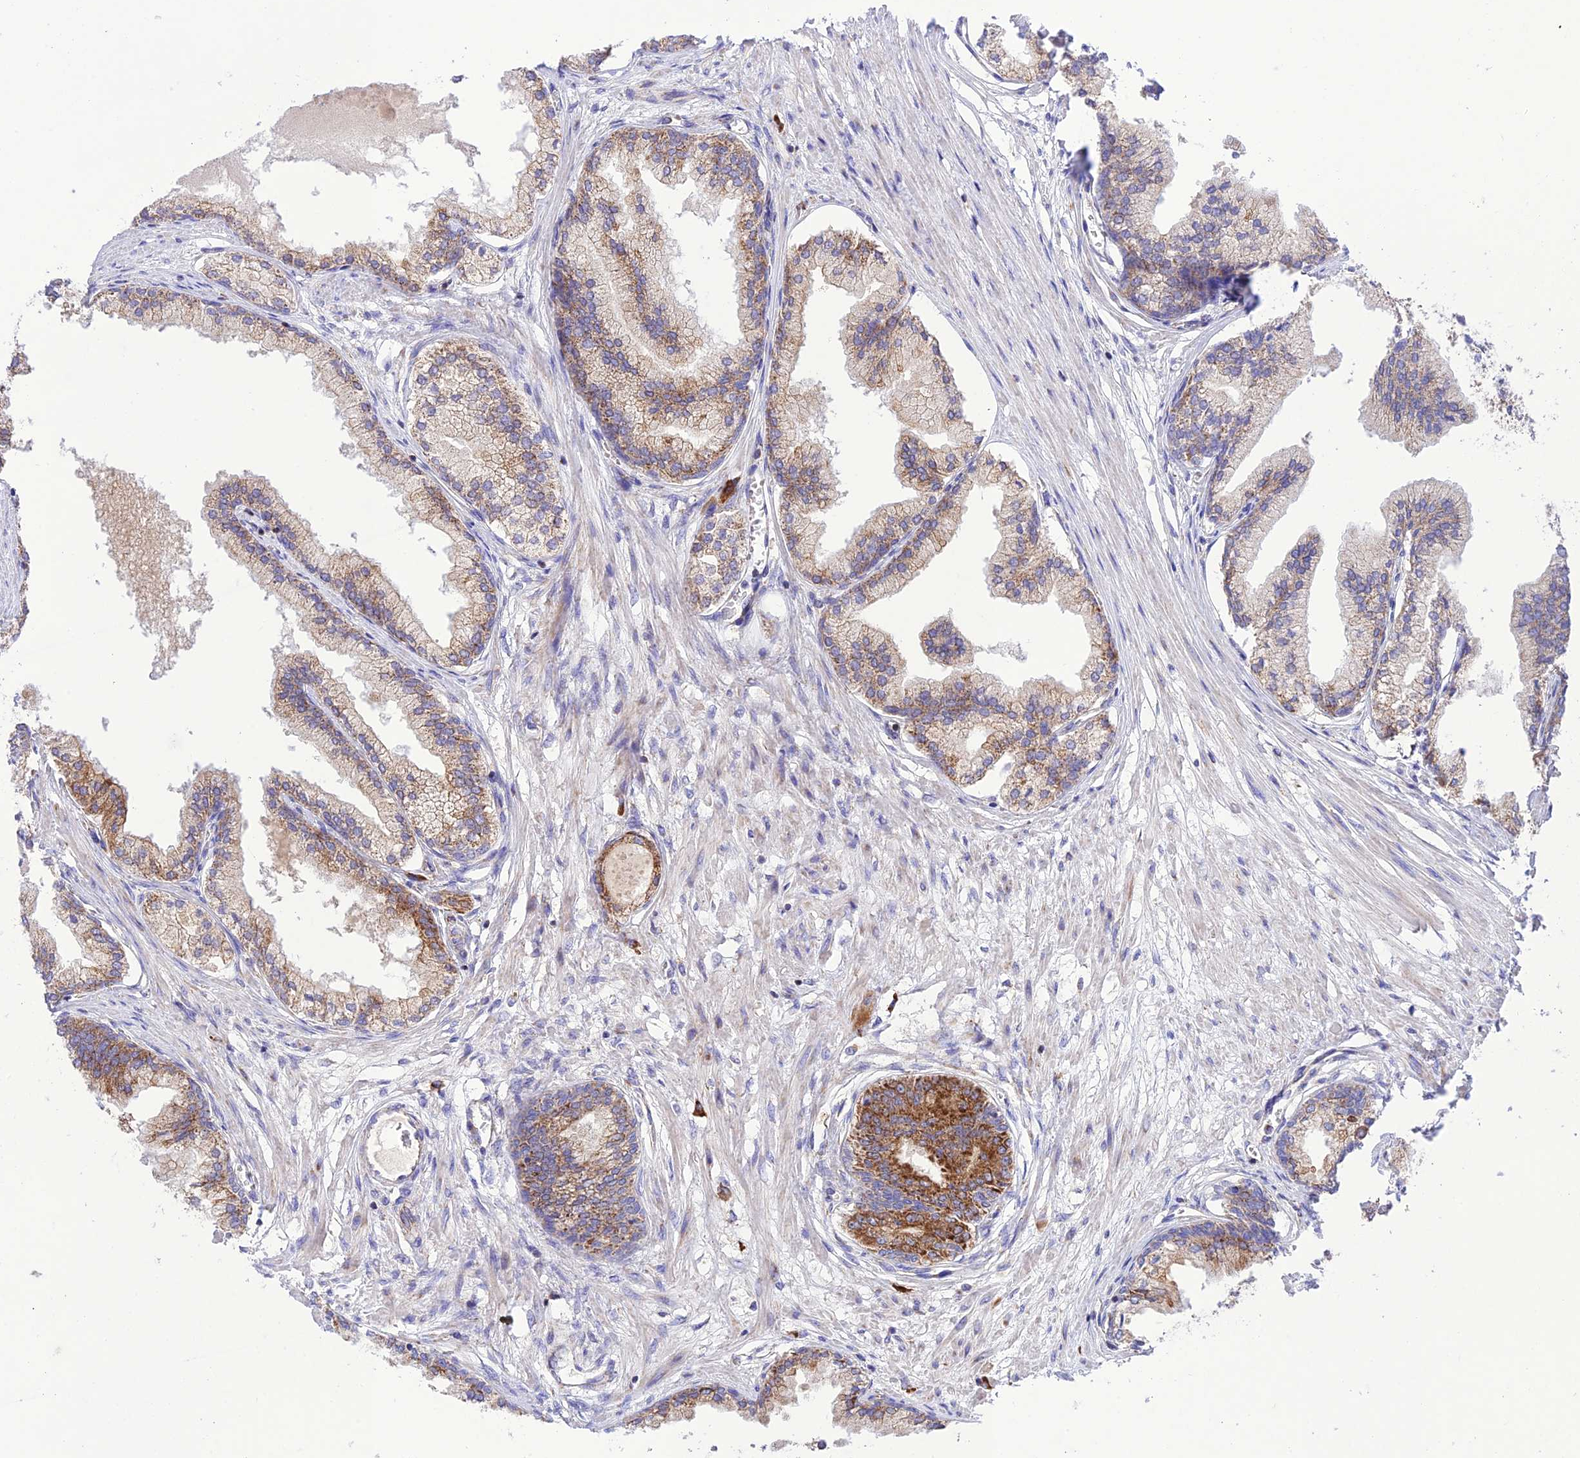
{"staining": {"intensity": "moderate", "quantity": ">75%", "location": "cytoplasmic/membranous"}, "tissue": "prostate cancer", "cell_type": "Tumor cells", "image_type": "cancer", "snomed": [{"axis": "morphology", "description": "Adenocarcinoma, Low grade"}, {"axis": "topography", "description": "Prostate"}], "caption": "Brown immunohistochemical staining in human prostate adenocarcinoma (low-grade) reveals moderate cytoplasmic/membranous positivity in approximately >75% of tumor cells.", "gene": "UAP1L1", "patient": {"sex": "male", "age": 63}}